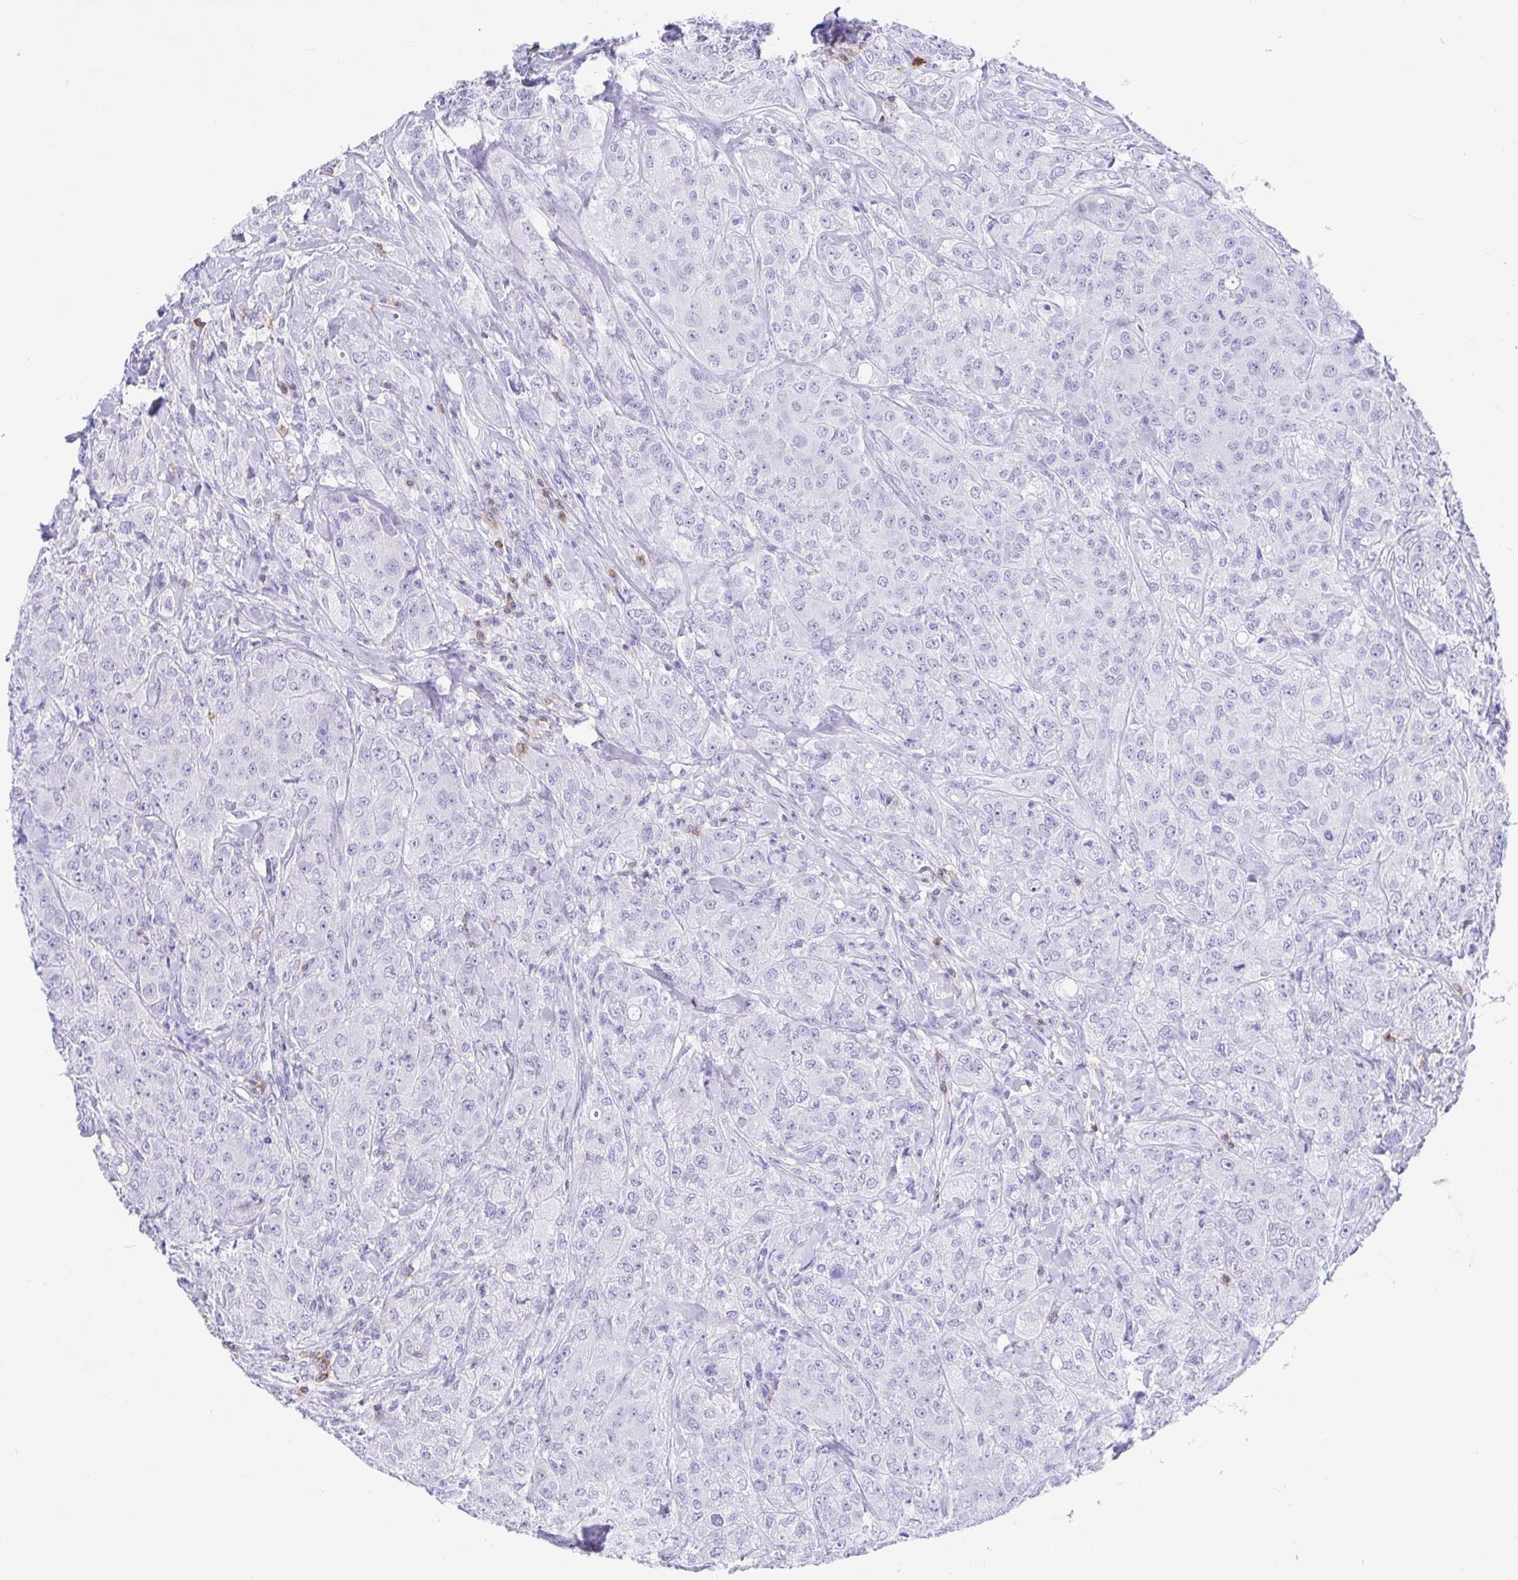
{"staining": {"intensity": "negative", "quantity": "none", "location": "none"}, "tissue": "breast cancer", "cell_type": "Tumor cells", "image_type": "cancer", "snomed": [{"axis": "morphology", "description": "Normal tissue, NOS"}, {"axis": "morphology", "description": "Duct carcinoma"}, {"axis": "topography", "description": "Breast"}], "caption": "A micrograph of breast cancer (infiltrating ductal carcinoma) stained for a protein displays no brown staining in tumor cells.", "gene": "CD5", "patient": {"sex": "female", "age": 43}}